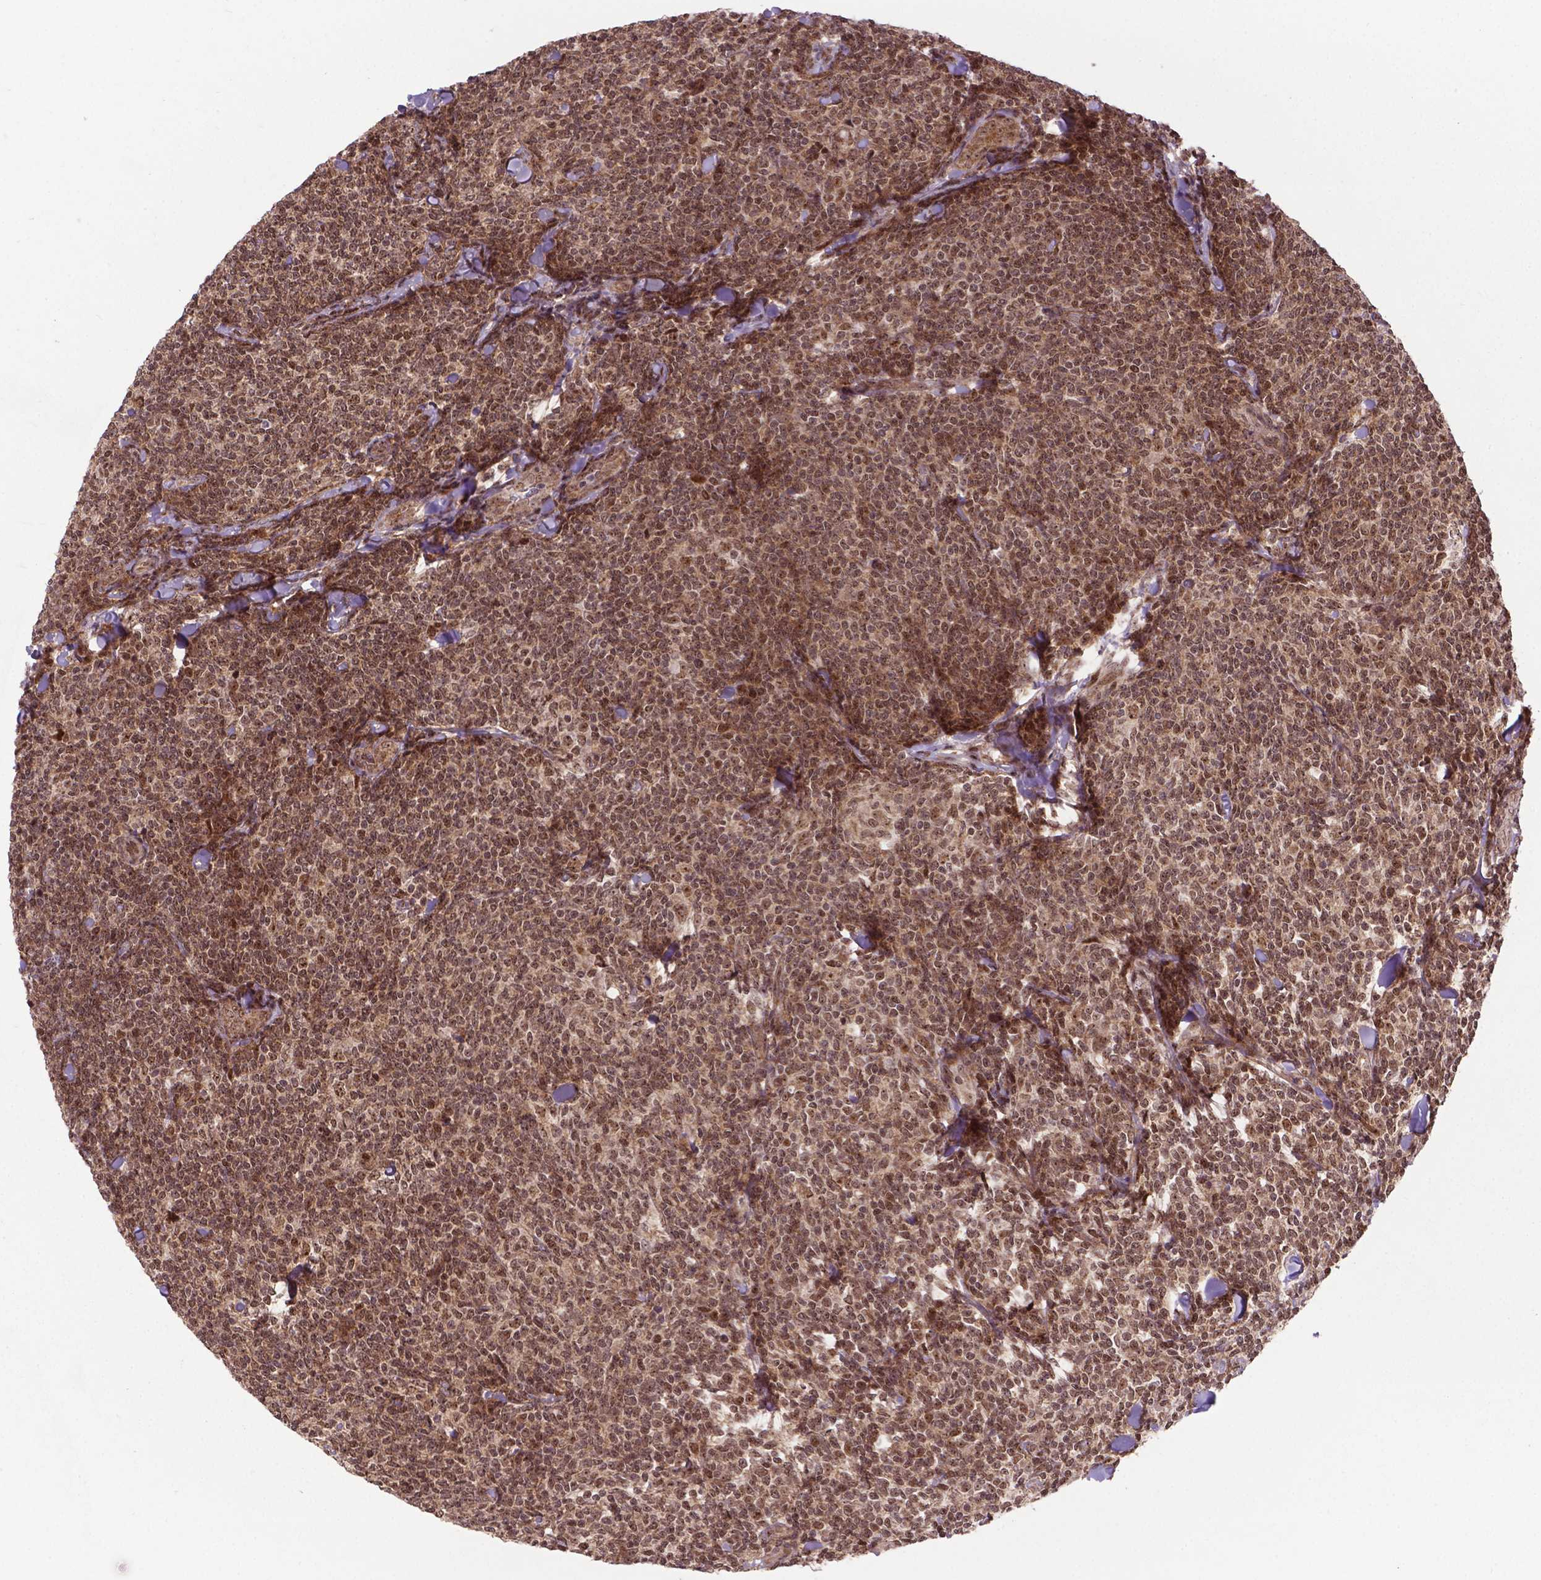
{"staining": {"intensity": "moderate", "quantity": ">75%", "location": "nuclear"}, "tissue": "lymphoma", "cell_type": "Tumor cells", "image_type": "cancer", "snomed": [{"axis": "morphology", "description": "Malignant lymphoma, non-Hodgkin's type, Low grade"}, {"axis": "topography", "description": "Lymph node"}], "caption": "Malignant lymphoma, non-Hodgkin's type (low-grade) was stained to show a protein in brown. There is medium levels of moderate nuclear staining in about >75% of tumor cells.", "gene": "CSNK2A1", "patient": {"sex": "female", "age": 56}}